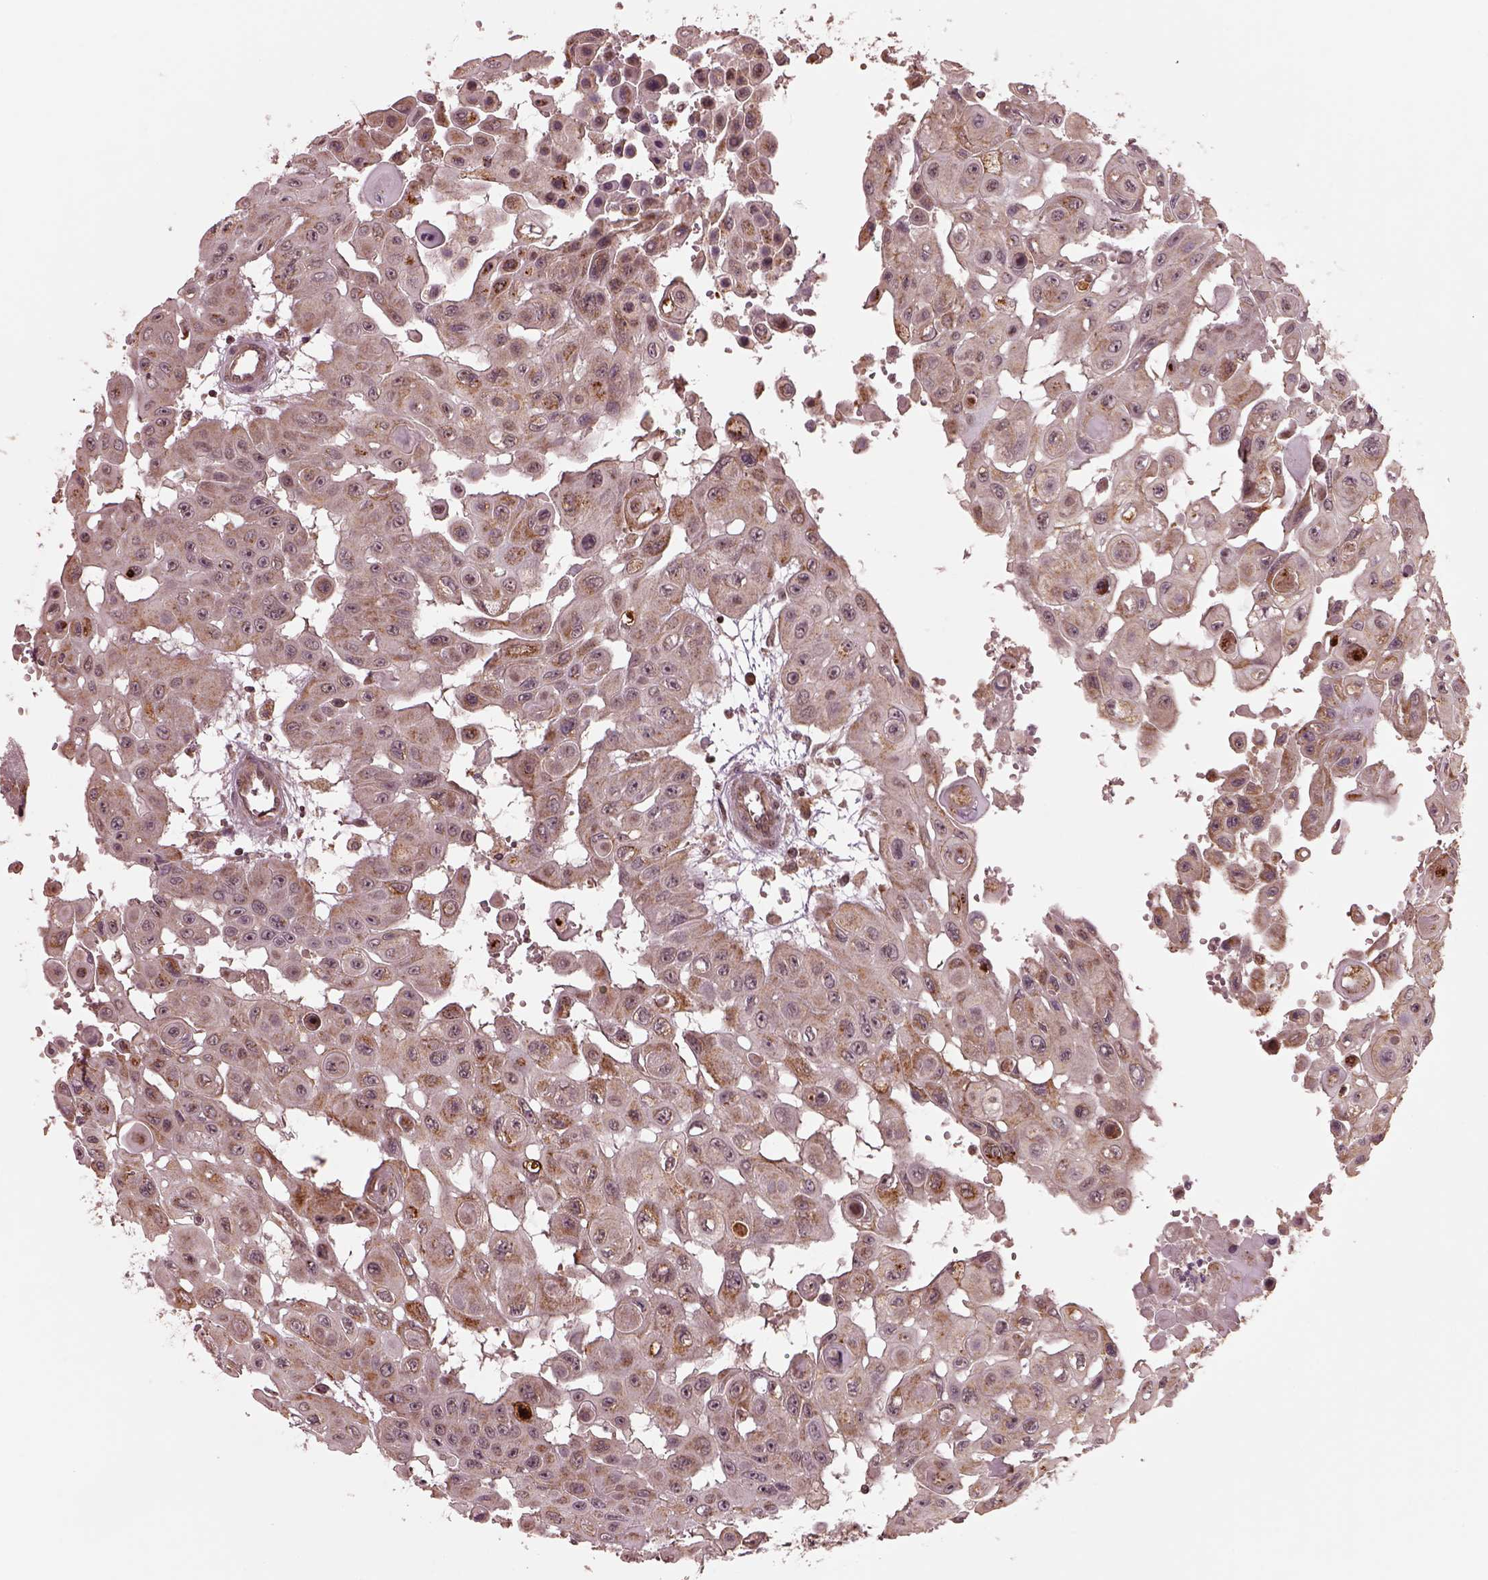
{"staining": {"intensity": "weak", "quantity": "25%-75%", "location": "cytoplasmic/membranous"}, "tissue": "head and neck cancer", "cell_type": "Tumor cells", "image_type": "cancer", "snomed": [{"axis": "morphology", "description": "Adenocarcinoma, NOS"}, {"axis": "topography", "description": "Head-Neck"}], "caption": "Brown immunohistochemical staining in head and neck adenocarcinoma exhibits weak cytoplasmic/membranous staining in about 25%-75% of tumor cells.", "gene": "SEL1L3", "patient": {"sex": "male", "age": 73}}